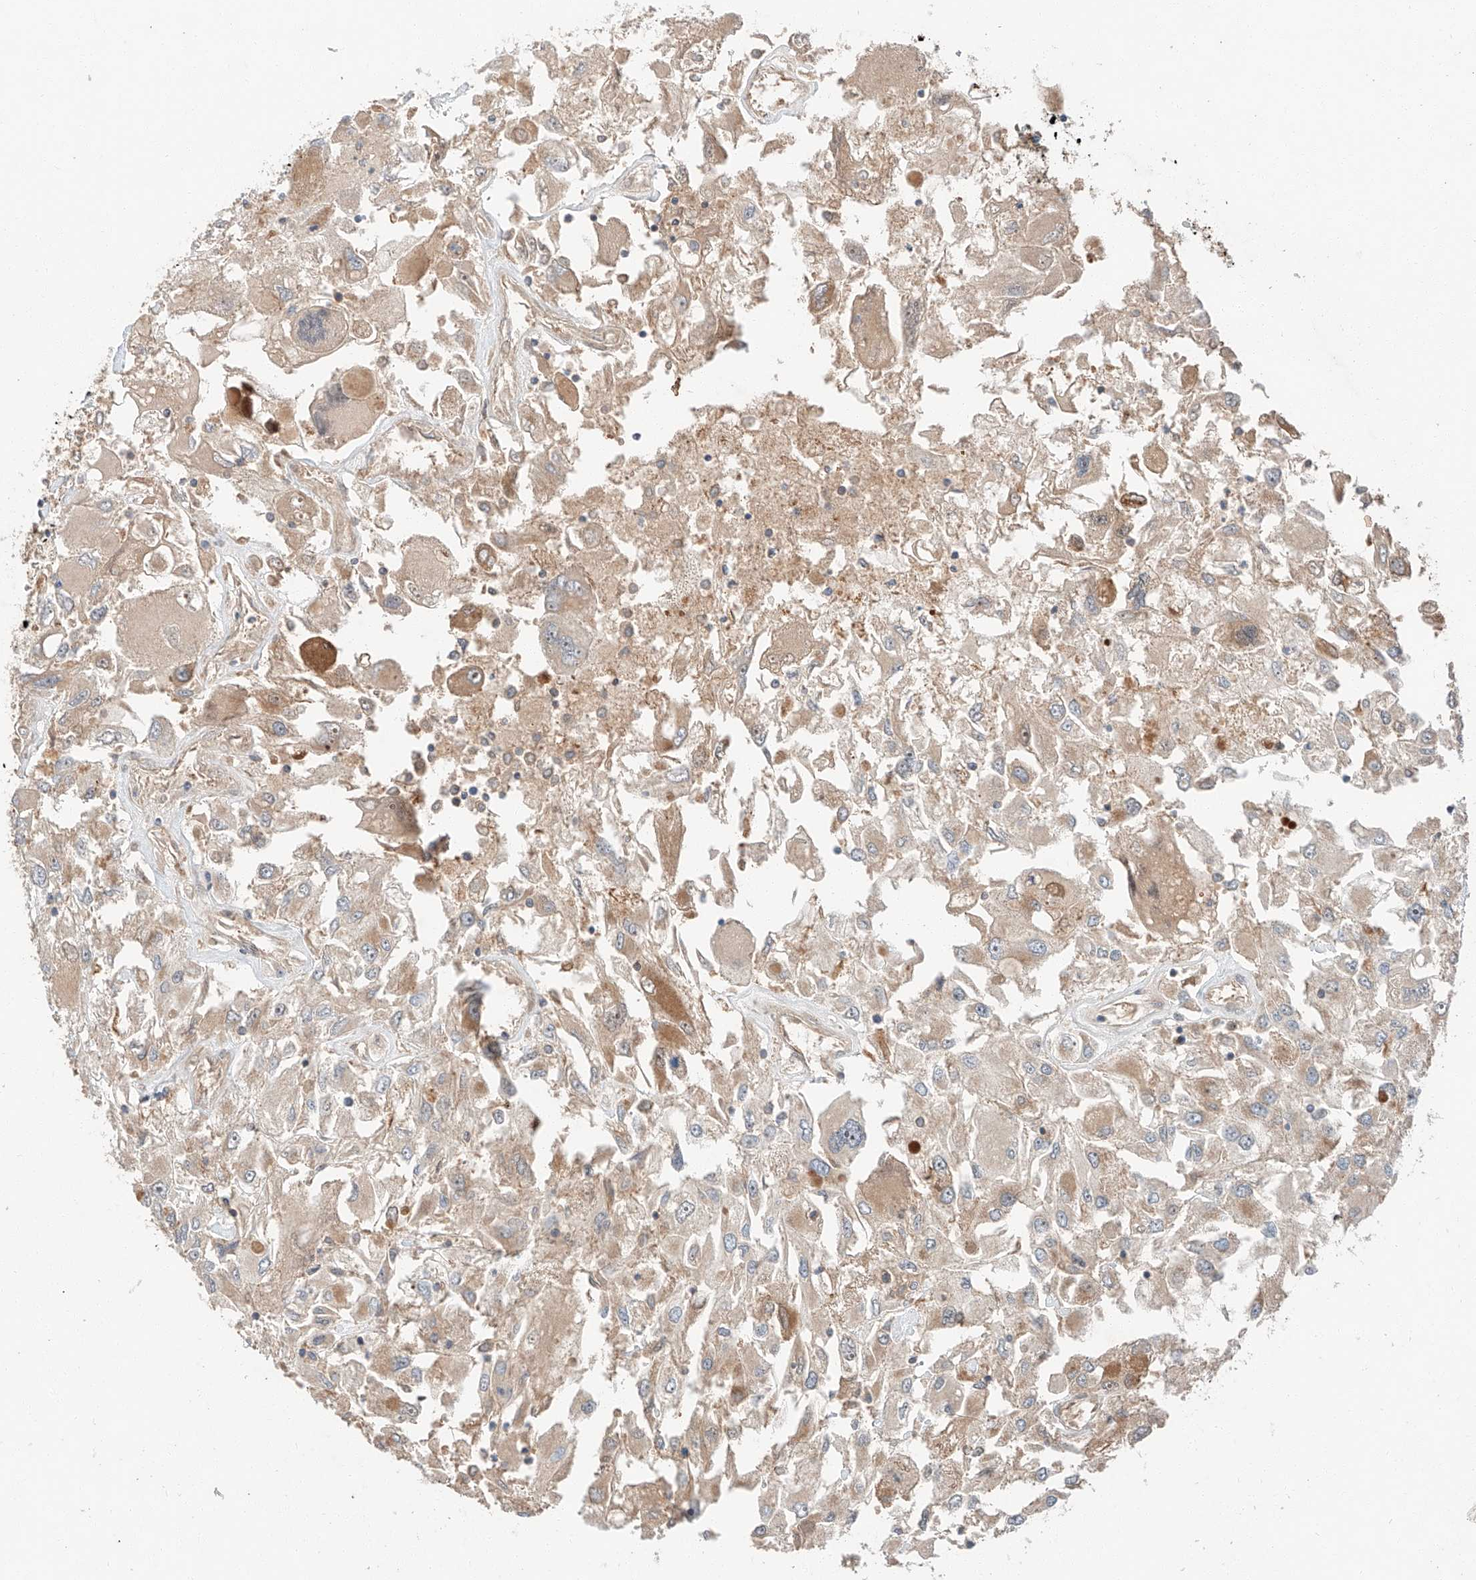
{"staining": {"intensity": "weak", "quantity": "25%-75%", "location": "cytoplasmic/membranous"}, "tissue": "renal cancer", "cell_type": "Tumor cells", "image_type": "cancer", "snomed": [{"axis": "morphology", "description": "Adenocarcinoma, NOS"}, {"axis": "topography", "description": "Kidney"}], "caption": "Renal cancer (adenocarcinoma) stained with a protein marker demonstrates weak staining in tumor cells.", "gene": "XPNPEP1", "patient": {"sex": "female", "age": 52}}